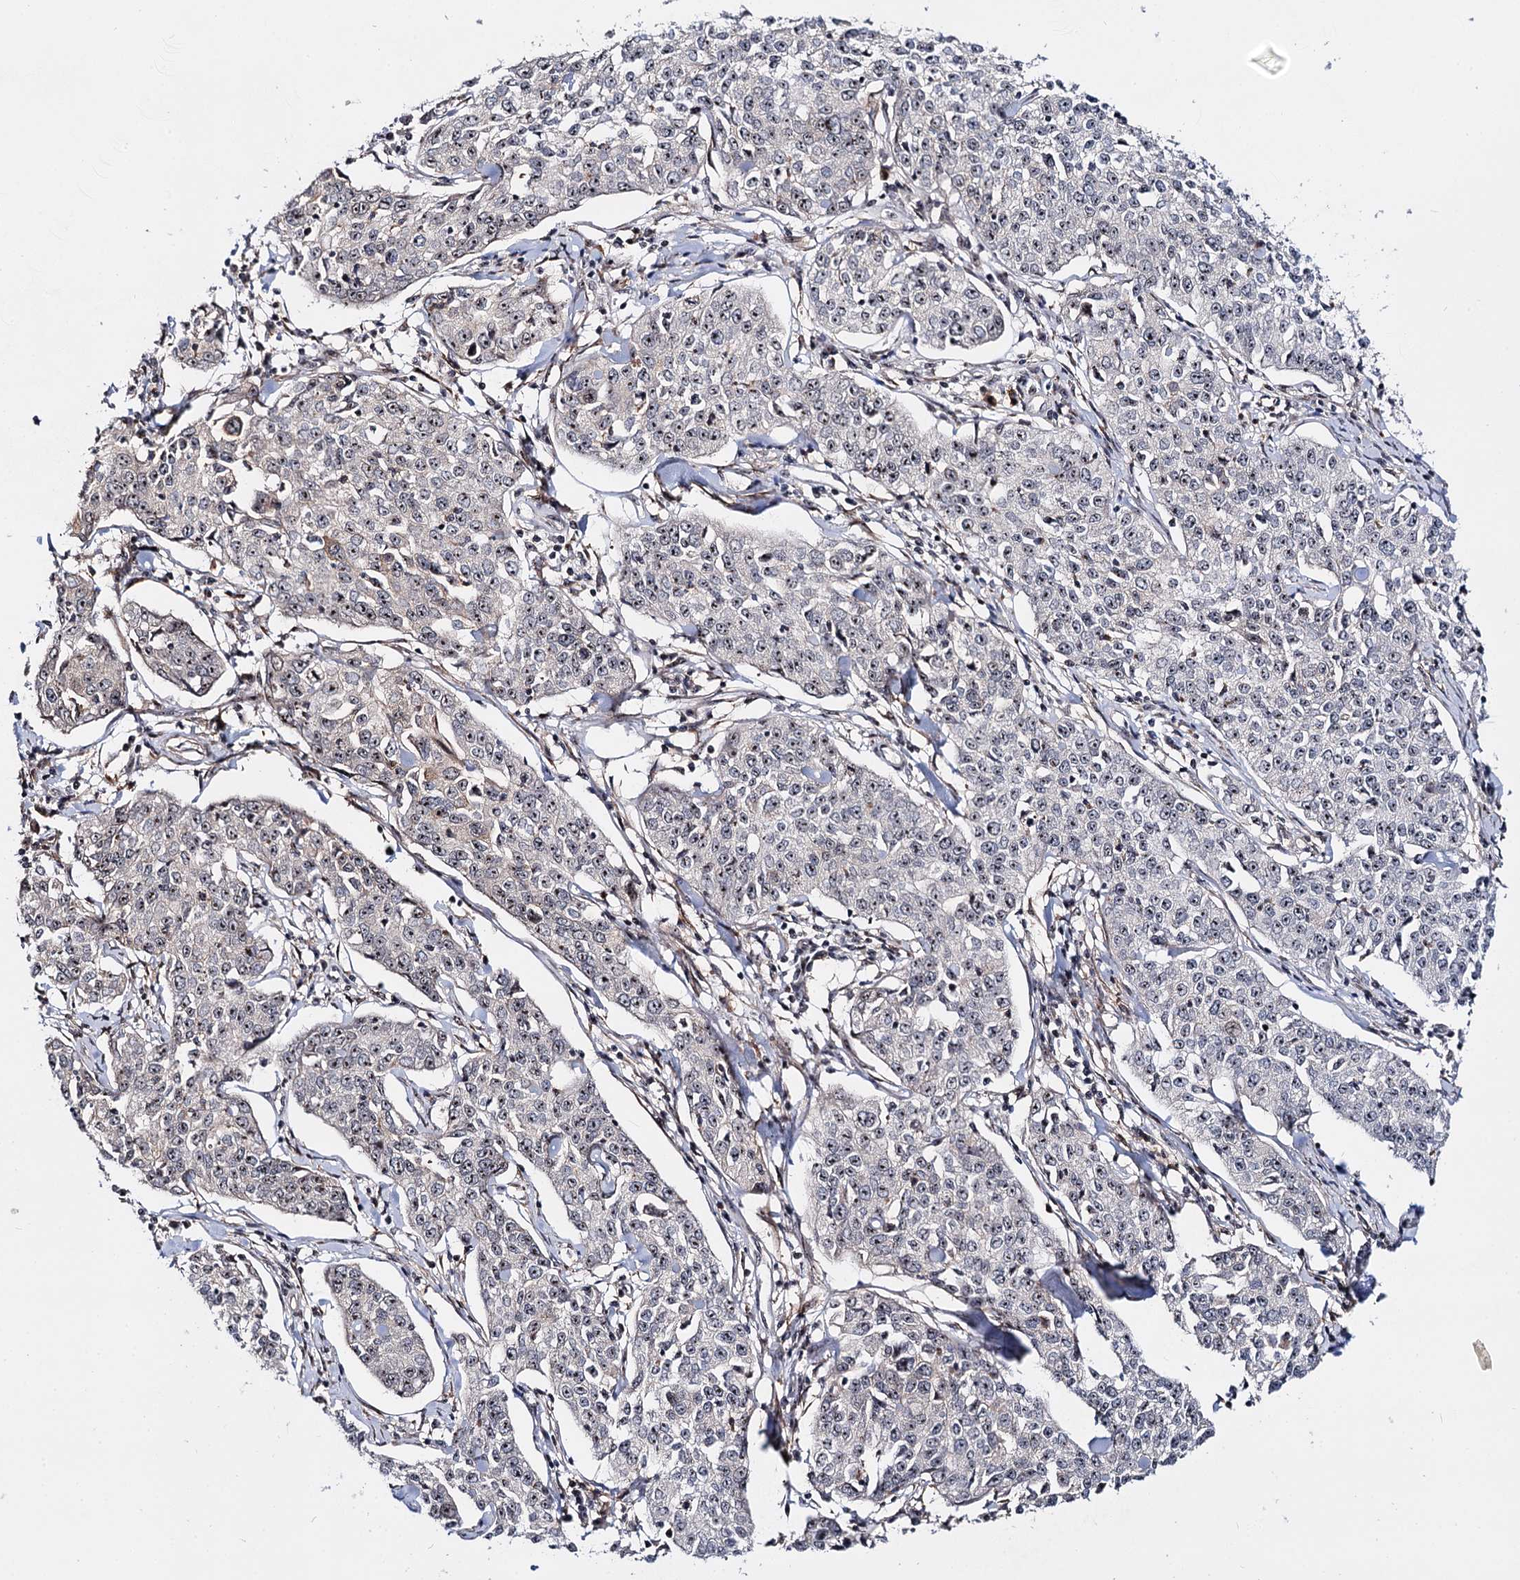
{"staining": {"intensity": "weak", "quantity": "25%-75%", "location": "nuclear"}, "tissue": "cervical cancer", "cell_type": "Tumor cells", "image_type": "cancer", "snomed": [{"axis": "morphology", "description": "Squamous cell carcinoma, NOS"}, {"axis": "topography", "description": "Cervix"}], "caption": "This is a micrograph of immunohistochemistry staining of cervical cancer (squamous cell carcinoma), which shows weak expression in the nuclear of tumor cells.", "gene": "SUPT20H", "patient": {"sex": "female", "age": 35}}